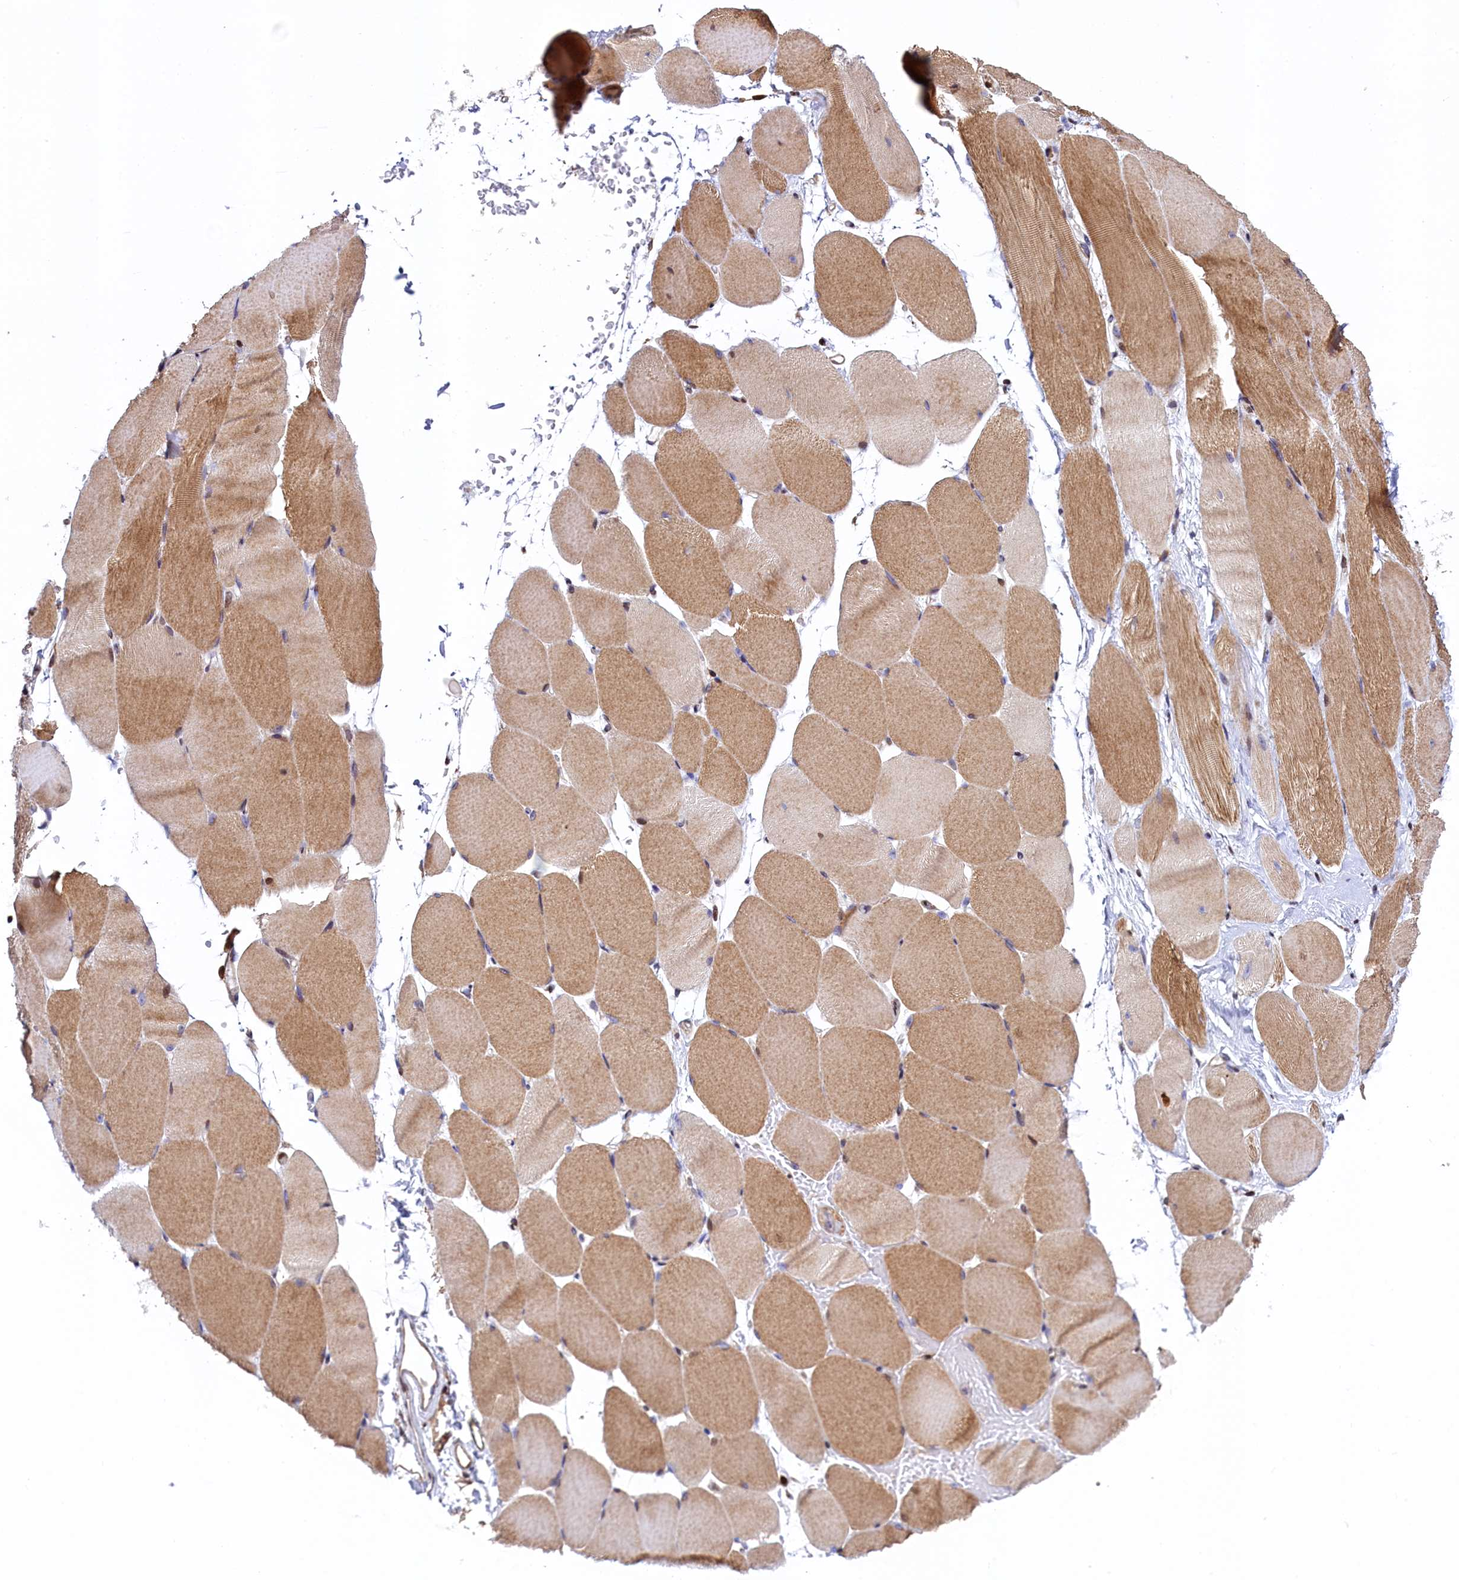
{"staining": {"intensity": "weak", "quantity": "25%-75%", "location": "cytoplasmic/membranous"}, "tissue": "skeletal muscle", "cell_type": "Myocytes", "image_type": "normal", "snomed": [{"axis": "morphology", "description": "Normal tissue, NOS"}, {"axis": "topography", "description": "Skeletal muscle"}, {"axis": "topography", "description": "Parathyroid gland"}], "caption": "Myocytes exhibit low levels of weak cytoplasmic/membranous staining in about 25%-75% of cells in benign skeletal muscle.", "gene": "TGDS", "patient": {"sex": "female", "age": 37}}